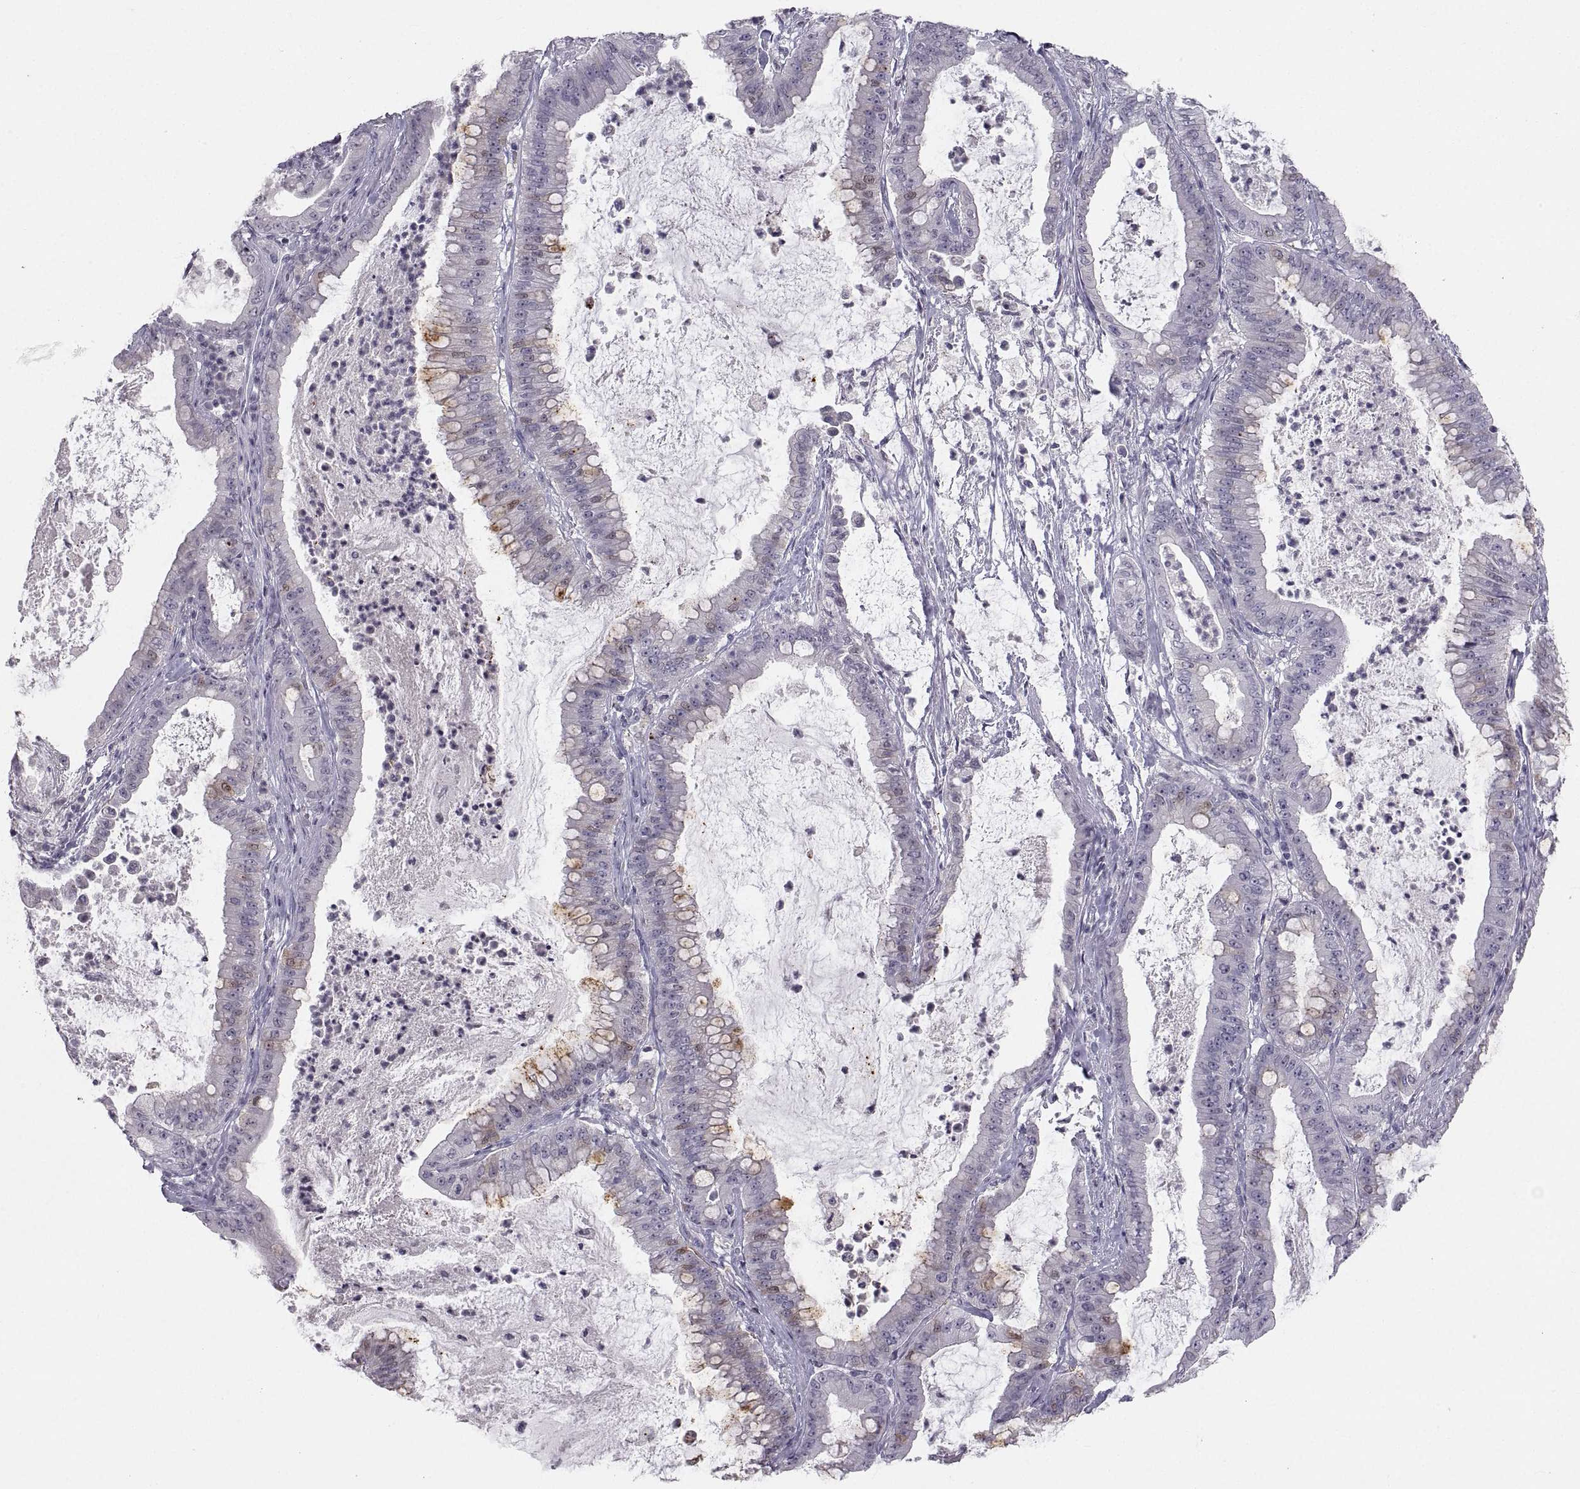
{"staining": {"intensity": "weak", "quantity": "<25%", "location": "cytoplasmic/membranous"}, "tissue": "pancreatic cancer", "cell_type": "Tumor cells", "image_type": "cancer", "snomed": [{"axis": "morphology", "description": "Adenocarcinoma, NOS"}, {"axis": "topography", "description": "Pancreas"}], "caption": "An IHC micrograph of pancreatic cancer is shown. There is no staining in tumor cells of pancreatic cancer.", "gene": "ZNF185", "patient": {"sex": "male", "age": 71}}